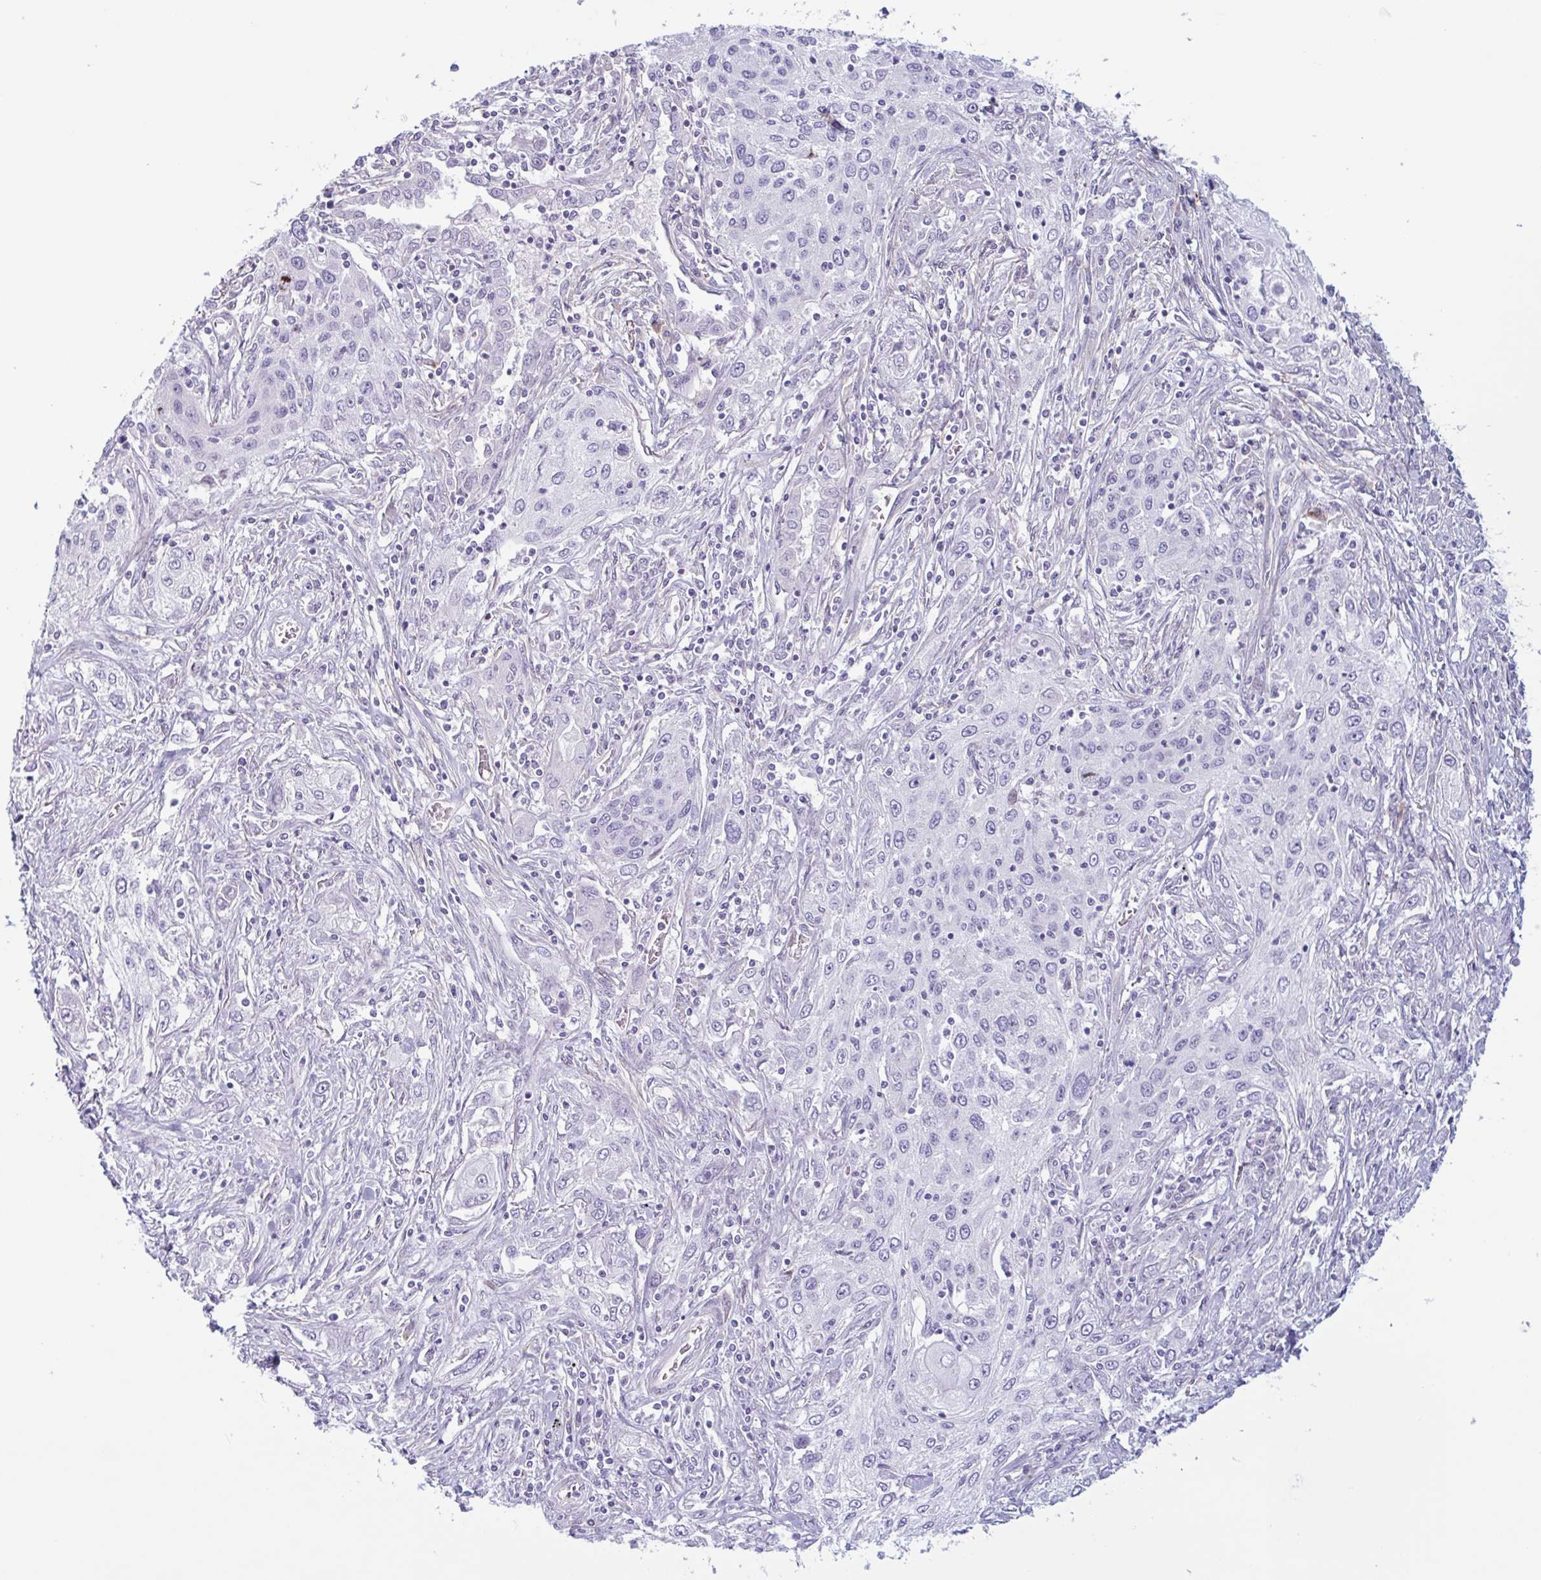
{"staining": {"intensity": "negative", "quantity": "none", "location": "none"}, "tissue": "lung cancer", "cell_type": "Tumor cells", "image_type": "cancer", "snomed": [{"axis": "morphology", "description": "Squamous cell carcinoma, NOS"}, {"axis": "topography", "description": "Lung"}], "caption": "IHC micrograph of neoplastic tissue: human lung cancer (squamous cell carcinoma) stained with DAB (3,3'-diaminobenzidine) demonstrates no significant protein positivity in tumor cells. (Immunohistochemistry (ihc), brightfield microscopy, high magnification).", "gene": "MYH10", "patient": {"sex": "female", "age": 69}}